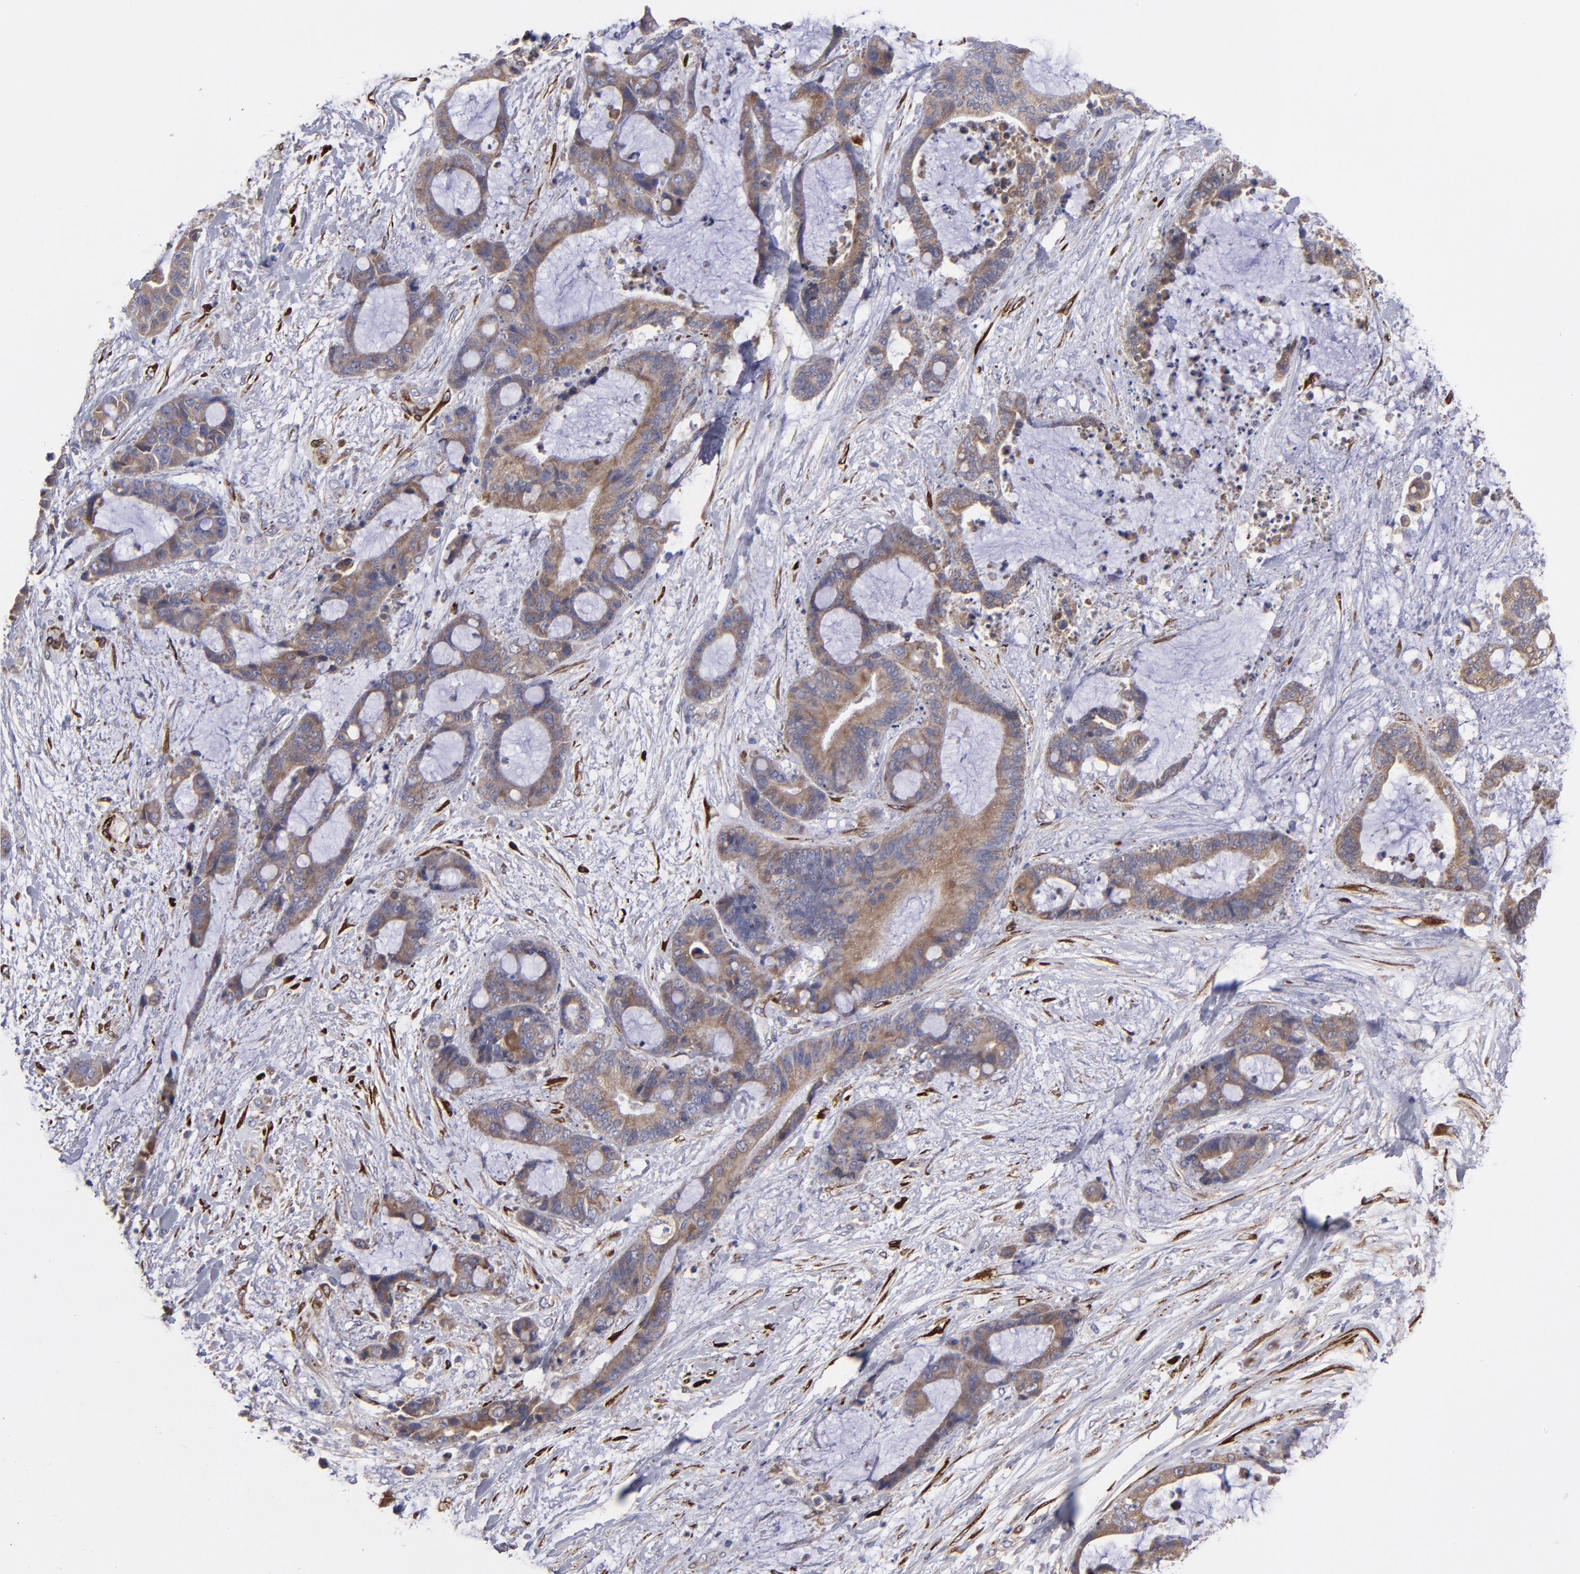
{"staining": {"intensity": "moderate", "quantity": ">75%", "location": "cytoplasmic/membranous"}, "tissue": "liver cancer", "cell_type": "Tumor cells", "image_type": "cancer", "snomed": [{"axis": "morphology", "description": "Cholangiocarcinoma"}, {"axis": "topography", "description": "Liver"}], "caption": "Liver cancer (cholangiocarcinoma) stained with immunohistochemistry (IHC) demonstrates moderate cytoplasmic/membranous expression in about >75% of tumor cells.", "gene": "SLMAP", "patient": {"sex": "female", "age": 73}}